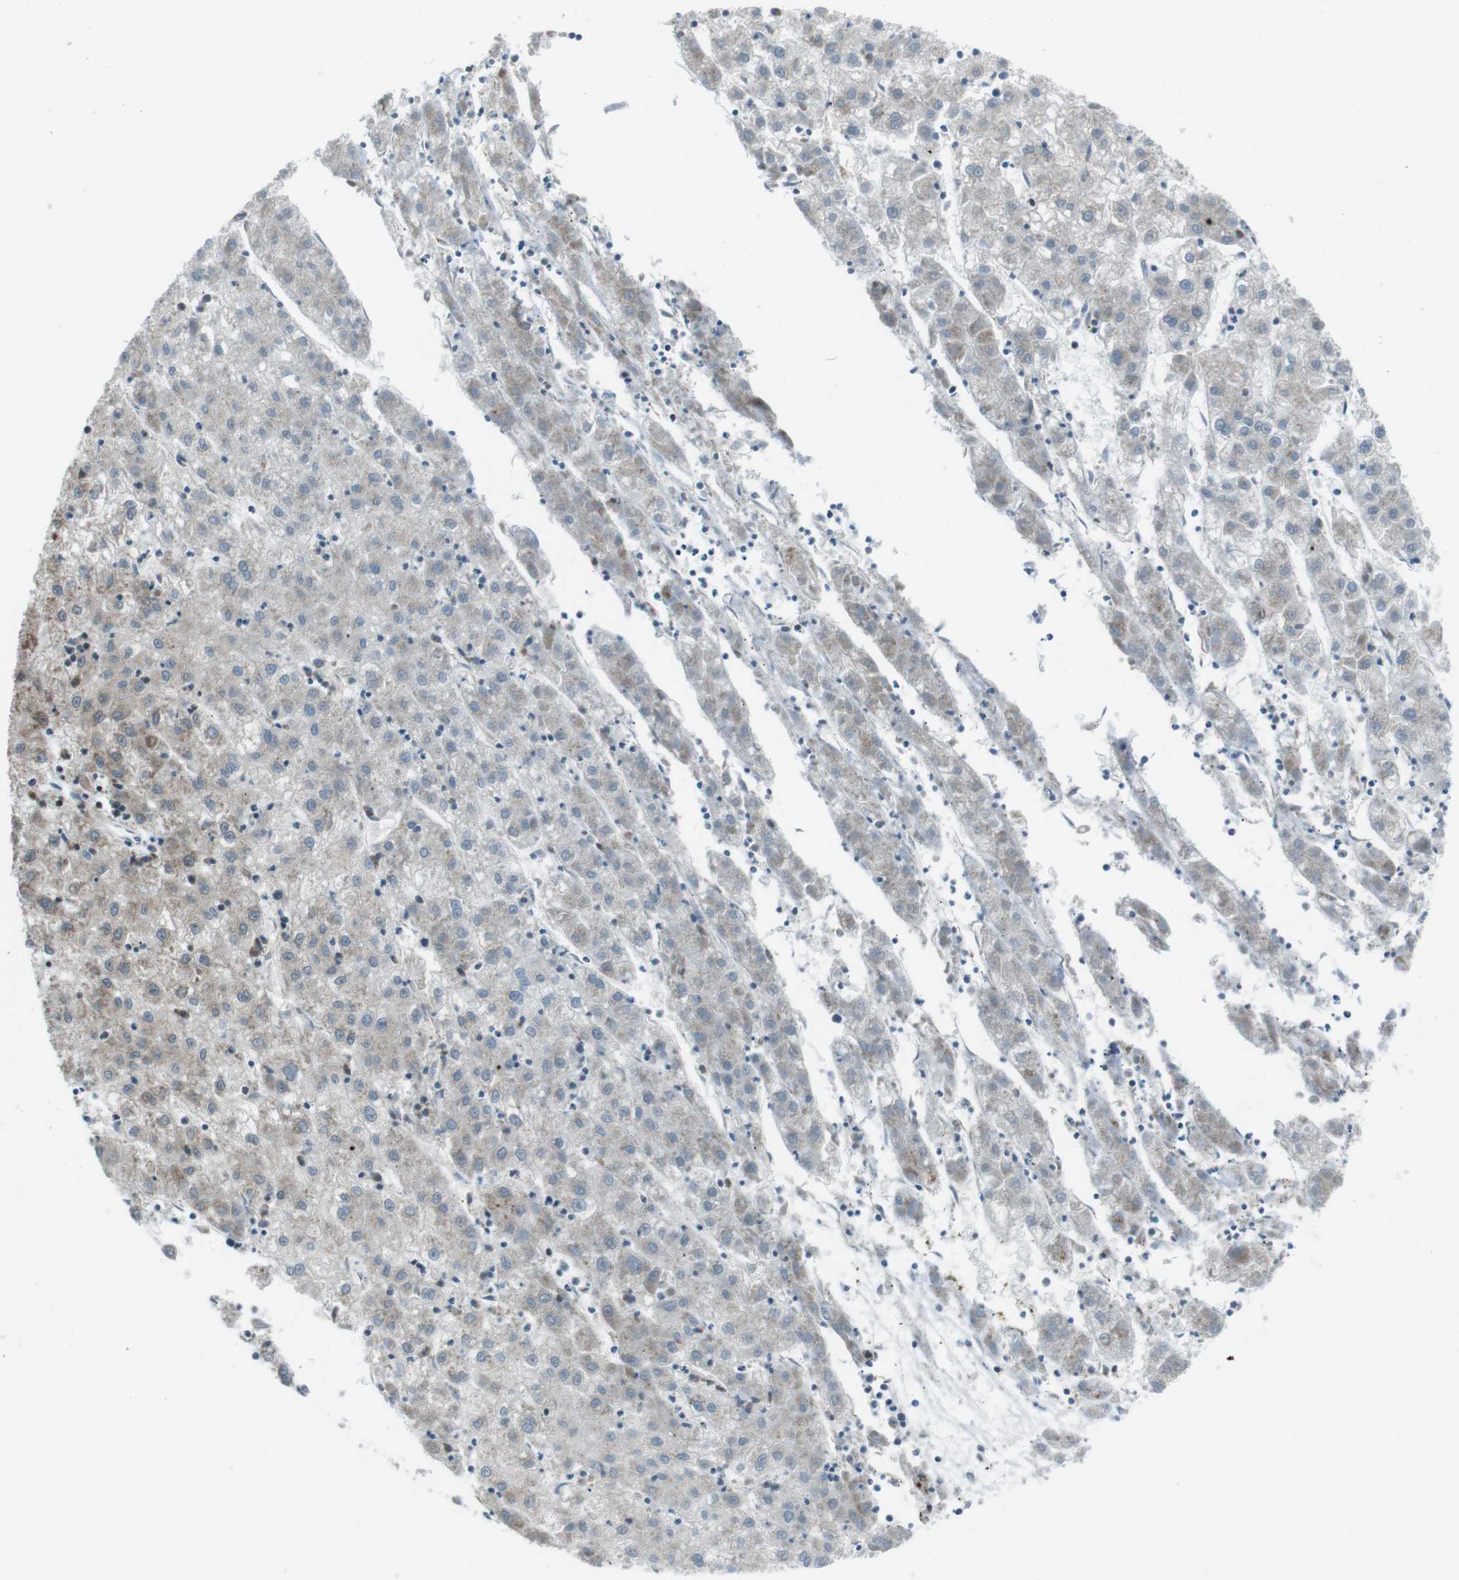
{"staining": {"intensity": "moderate", "quantity": "<25%", "location": "cytoplasmic/membranous"}, "tissue": "liver cancer", "cell_type": "Tumor cells", "image_type": "cancer", "snomed": [{"axis": "morphology", "description": "Carcinoma, Hepatocellular, NOS"}, {"axis": "topography", "description": "Liver"}], "caption": "IHC image of human liver hepatocellular carcinoma stained for a protein (brown), which demonstrates low levels of moderate cytoplasmic/membranous positivity in approximately <25% of tumor cells.", "gene": "CSNK1D", "patient": {"sex": "male", "age": 72}}